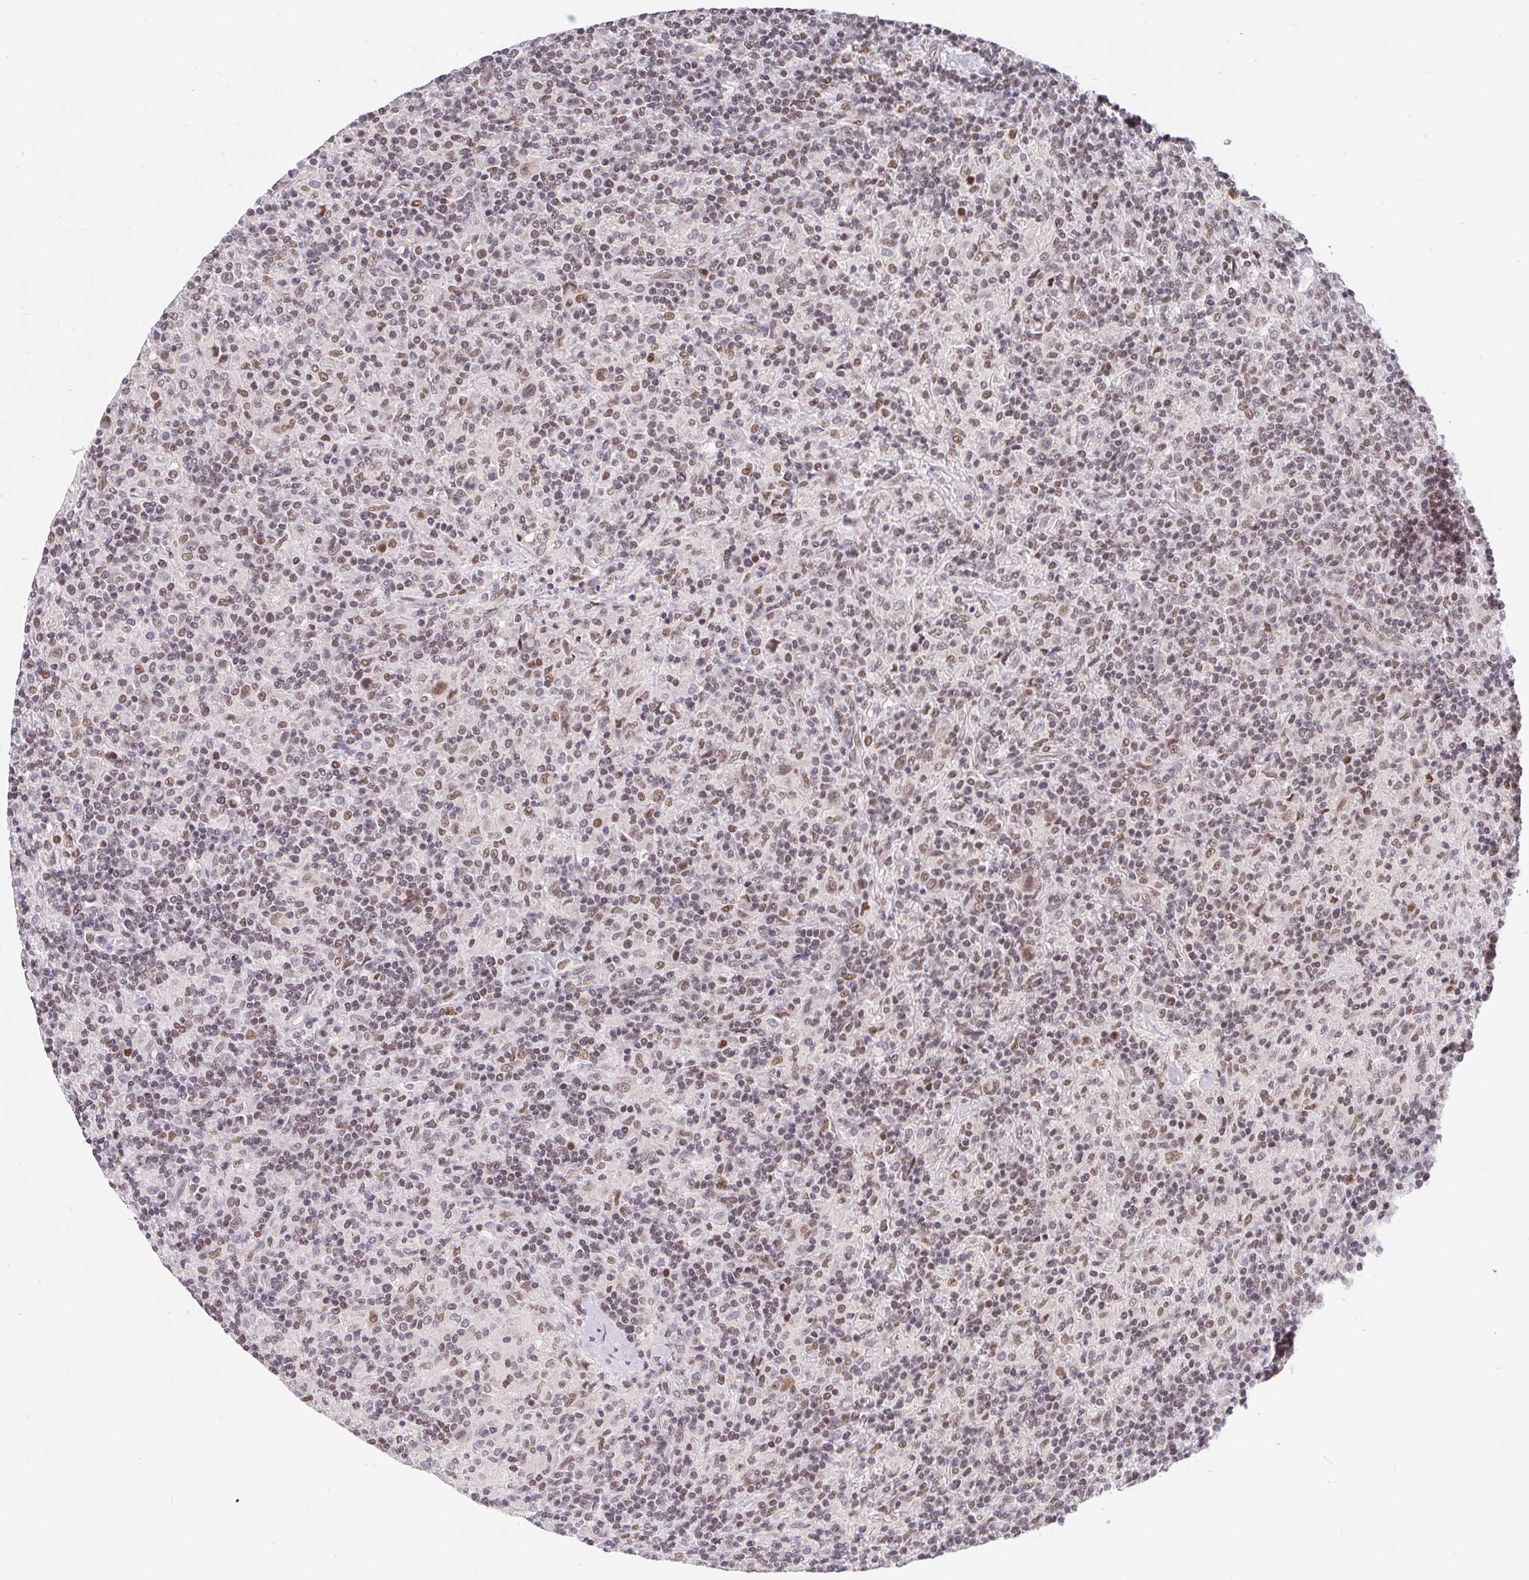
{"staining": {"intensity": "weak", "quantity": "25%-75%", "location": "nuclear"}, "tissue": "lymphoma", "cell_type": "Tumor cells", "image_type": "cancer", "snomed": [{"axis": "morphology", "description": "Hodgkin's disease, NOS"}, {"axis": "topography", "description": "Lymph node"}], "caption": "This histopathology image exhibits IHC staining of human lymphoma, with low weak nuclear staining in about 25%-75% of tumor cells.", "gene": "POU2F1", "patient": {"sex": "male", "age": 70}}